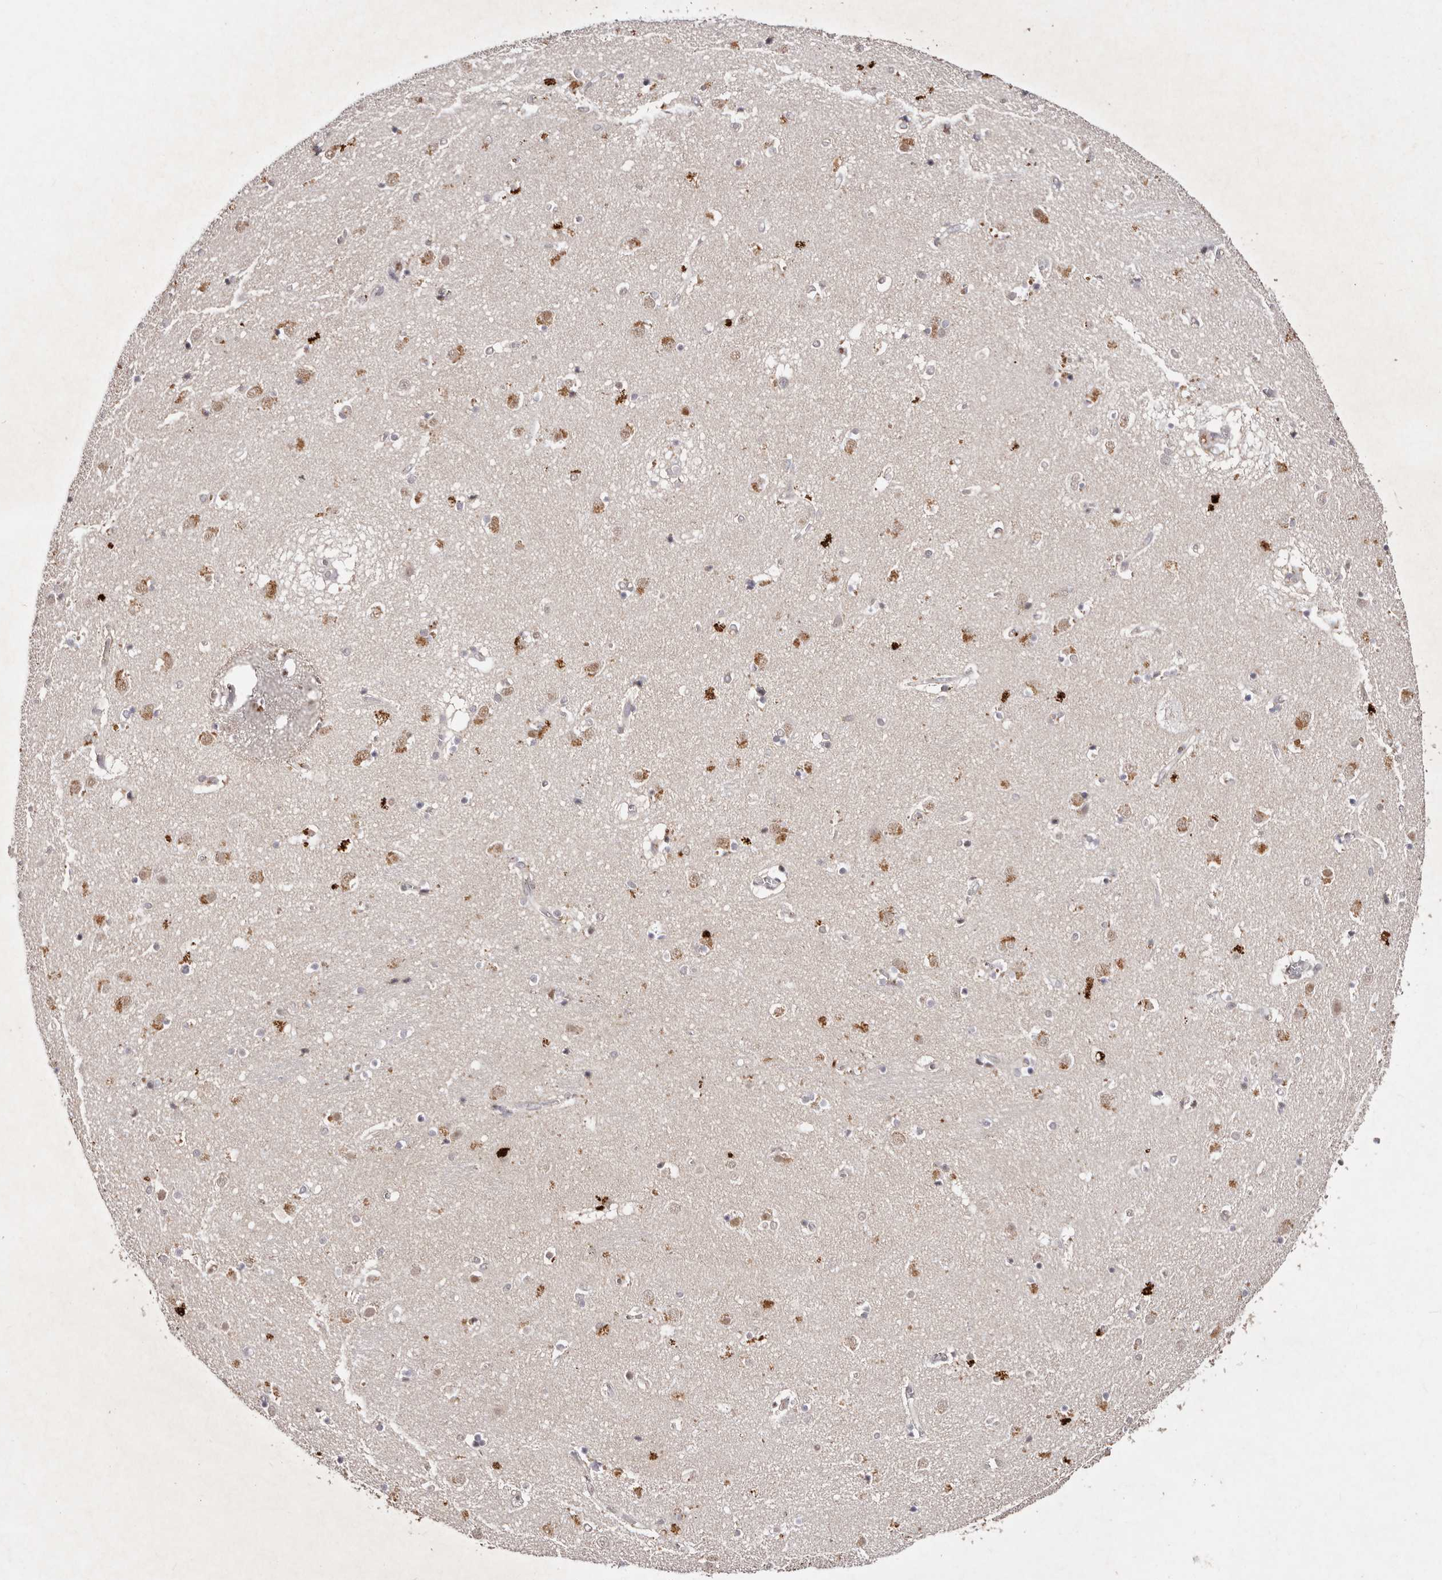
{"staining": {"intensity": "weak", "quantity": "<25%", "location": "cytoplasmic/membranous"}, "tissue": "caudate", "cell_type": "Glial cells", "image_type": "normal", "snomed": [{"axis": "morphology", "description": "Normal tissue, NOS"}, {"axis": "topography", "description": "Lateral ventricle wall"}], "caption": "The histopathology image shows no staining of glial cells in unremarkable caudate. (DAB immunohistochemistry, high magnification).", "gene": "KLF7", "patient": {"sex": "male", "age": 70}}